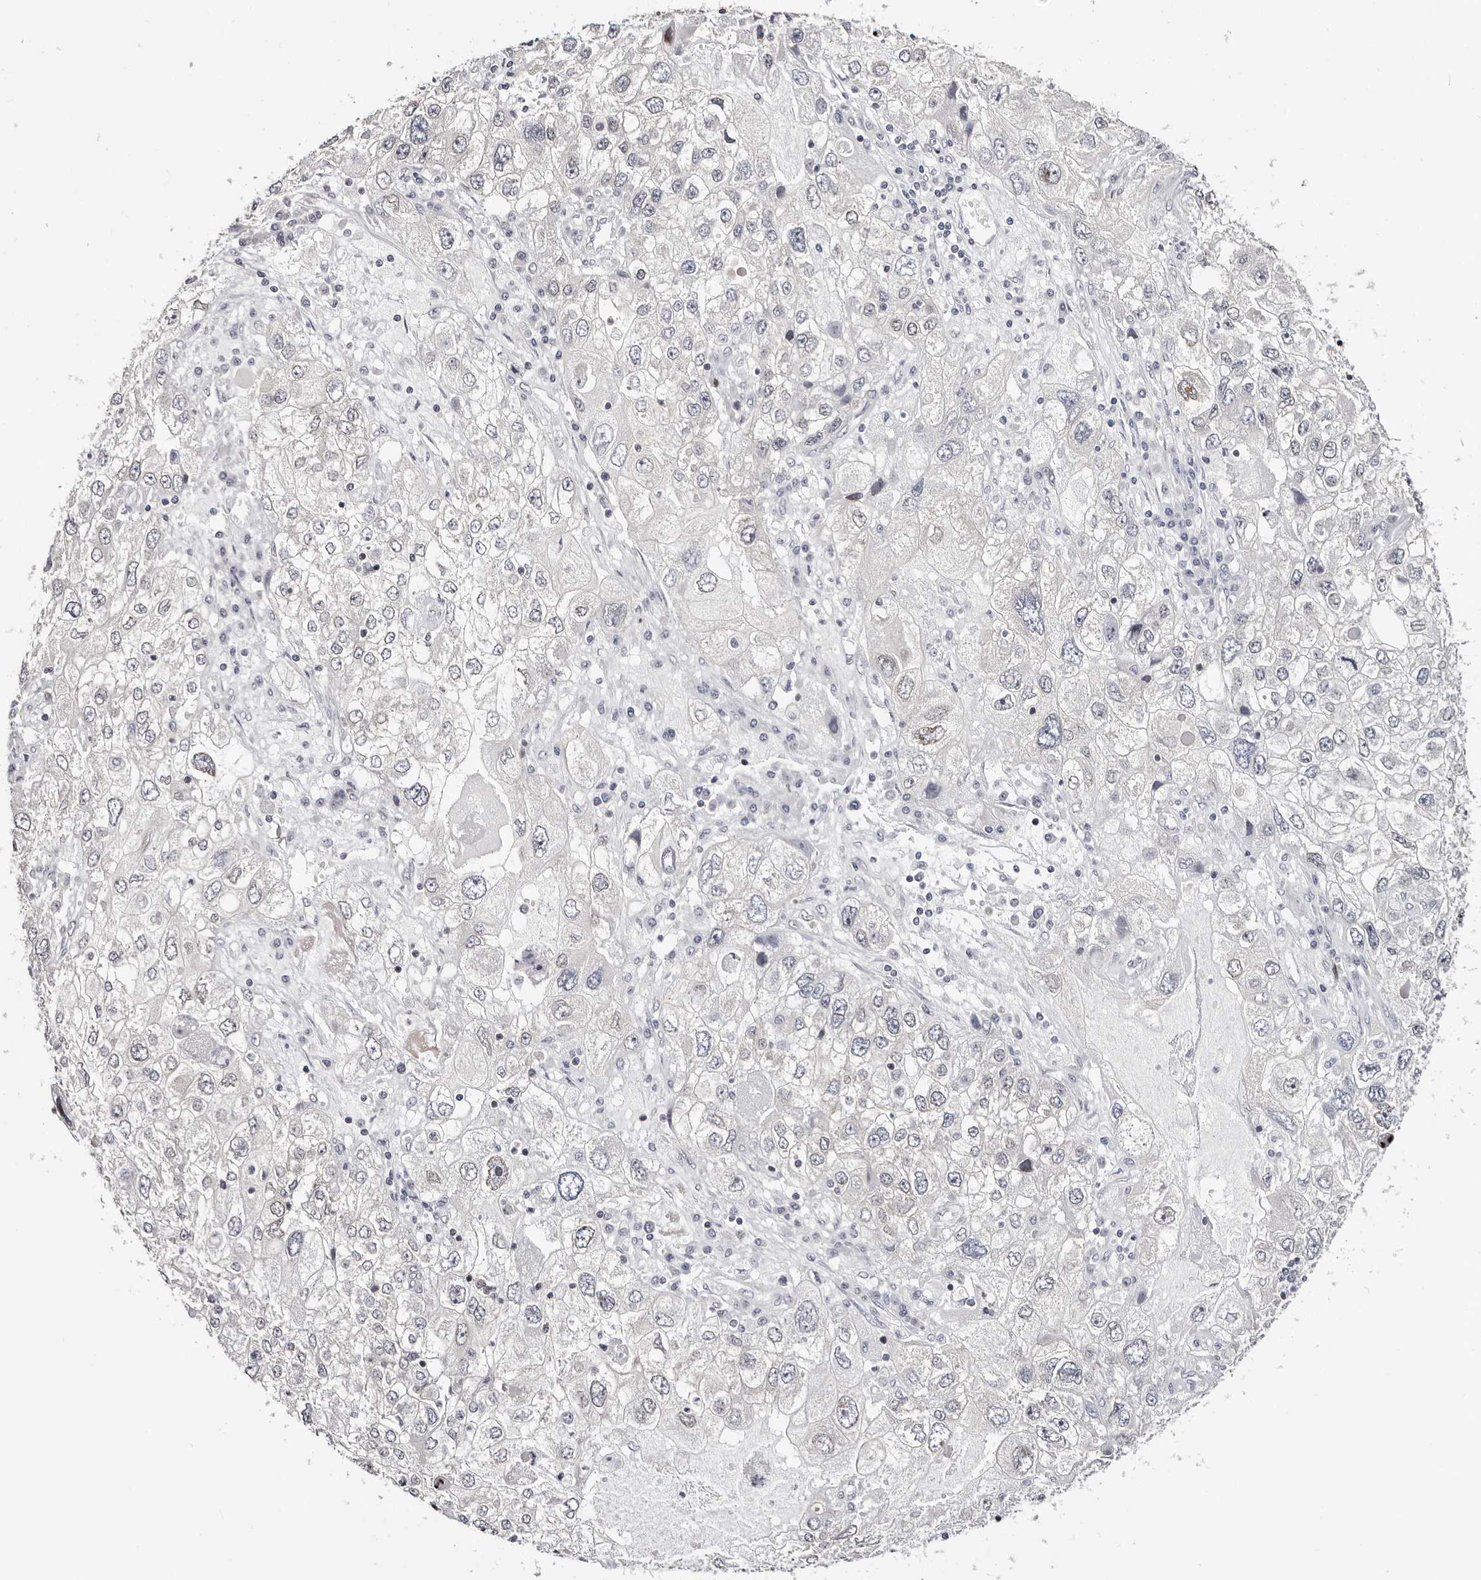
{"staining": {"intensity": "negative", "quantity": "none", "location": "none"}, "tissue": "endometrial cancer", "cell_type": "Tumor cells", "image_type": "cancer", "snomed": [{"axis": "morphology", "description": "Adenocarcinoma, NOS"}, {"axis": "topography", "description": "Endometrium"}], "caption": "Image shows no significant protein staining in tumor cells of endometrial cancer.", "gene": "NUP153", "patient": {"sex": "female", "age": 49}}